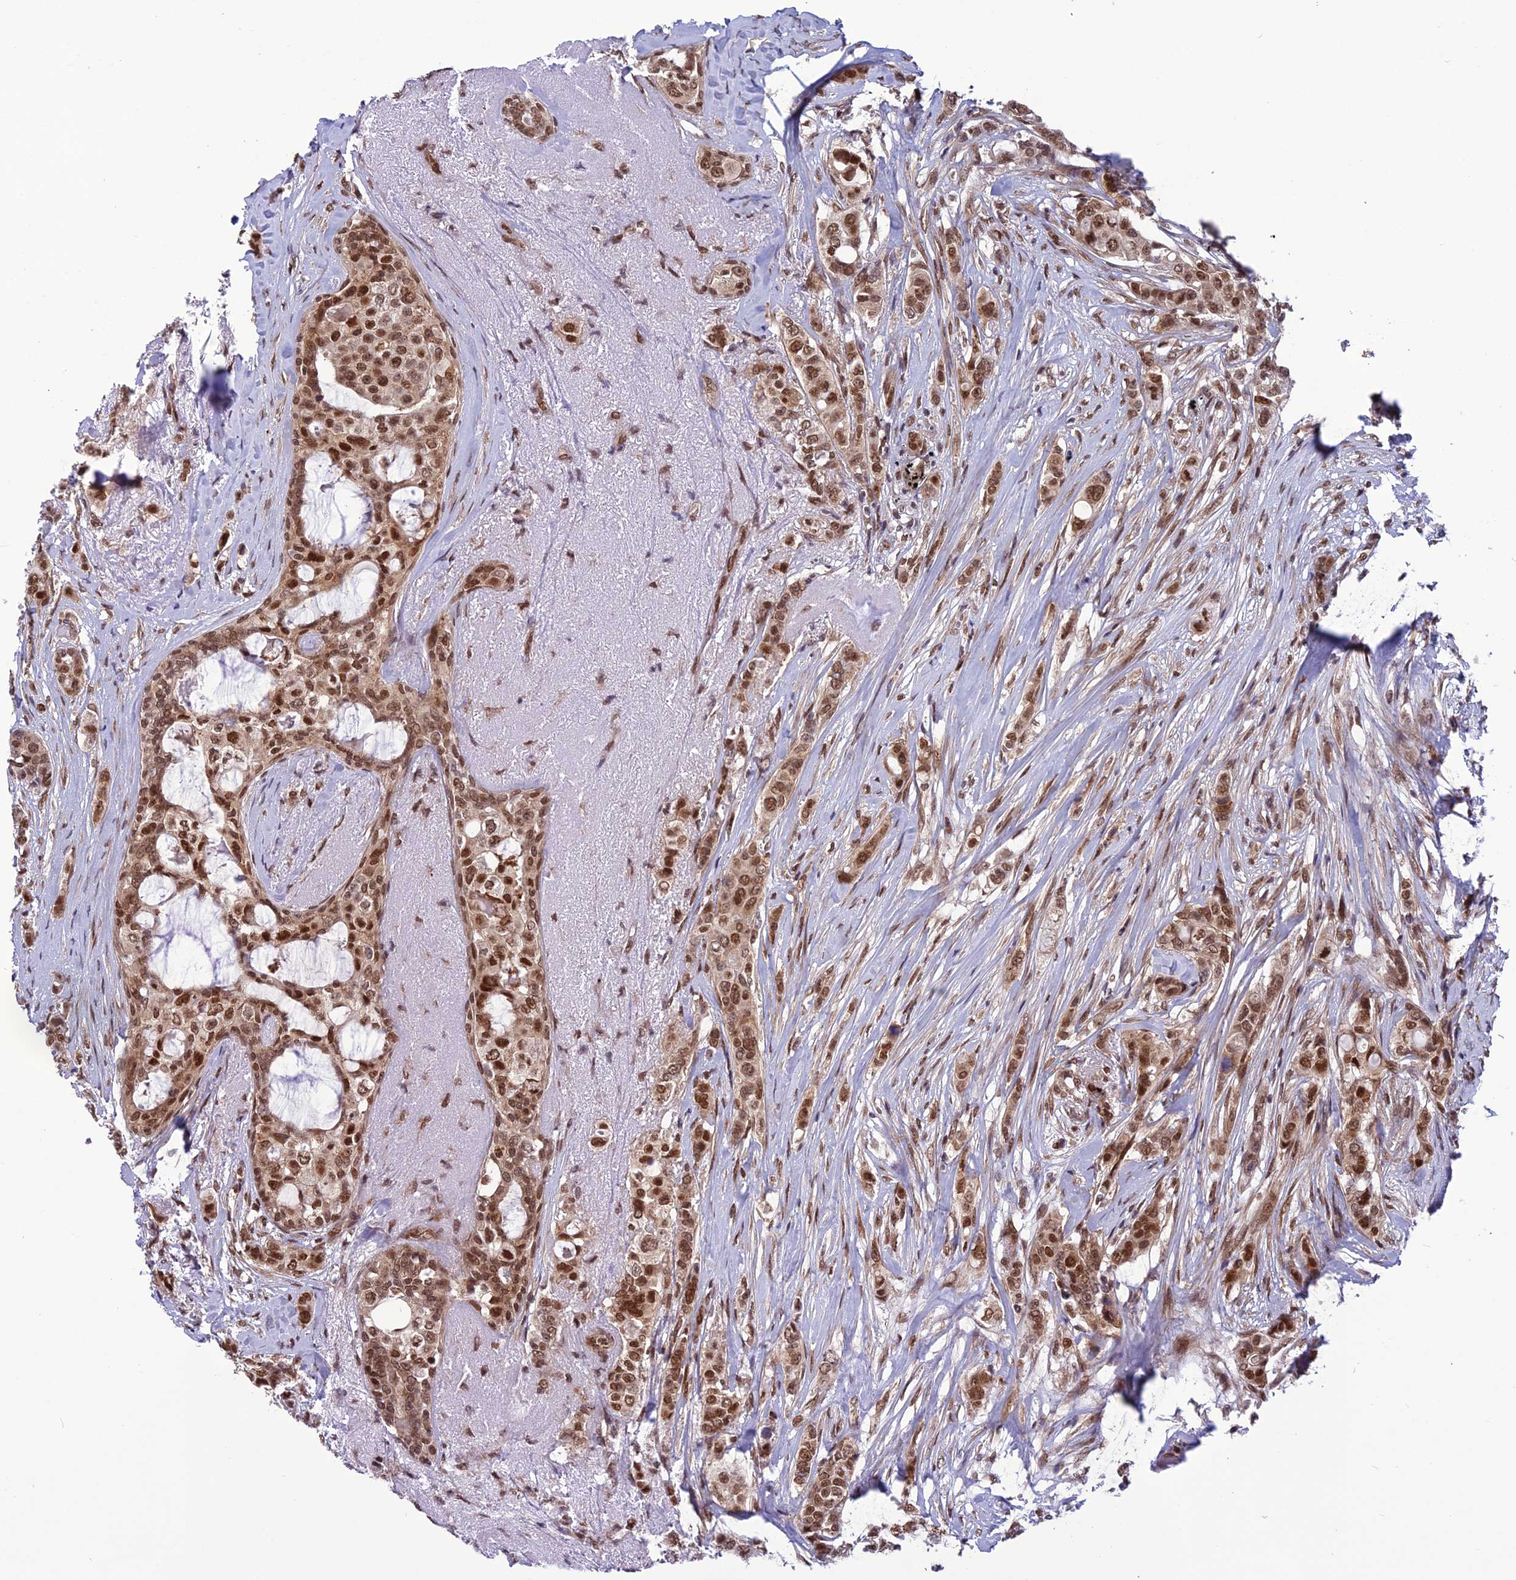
{"staining": {"intensity": "moderate", "quantity": ">75%", "location": "nuclear"}, "tissue": "breast cancer", "cell_type": "Tumor cells", "image_type": "cancer", "snomed": [{"axis": "morphology", "description": "Lobular carcinoma"}, {"axis": "topography", "description": "Breast"}], "caption": "High-power microscopy captured an IHC image of breast lobular carcinoma, revealing moderate nuclear staining in approximately >75% of tumor cells.", "gene": "RTRAF", "patient": {"sex": "female", "age": 51}}